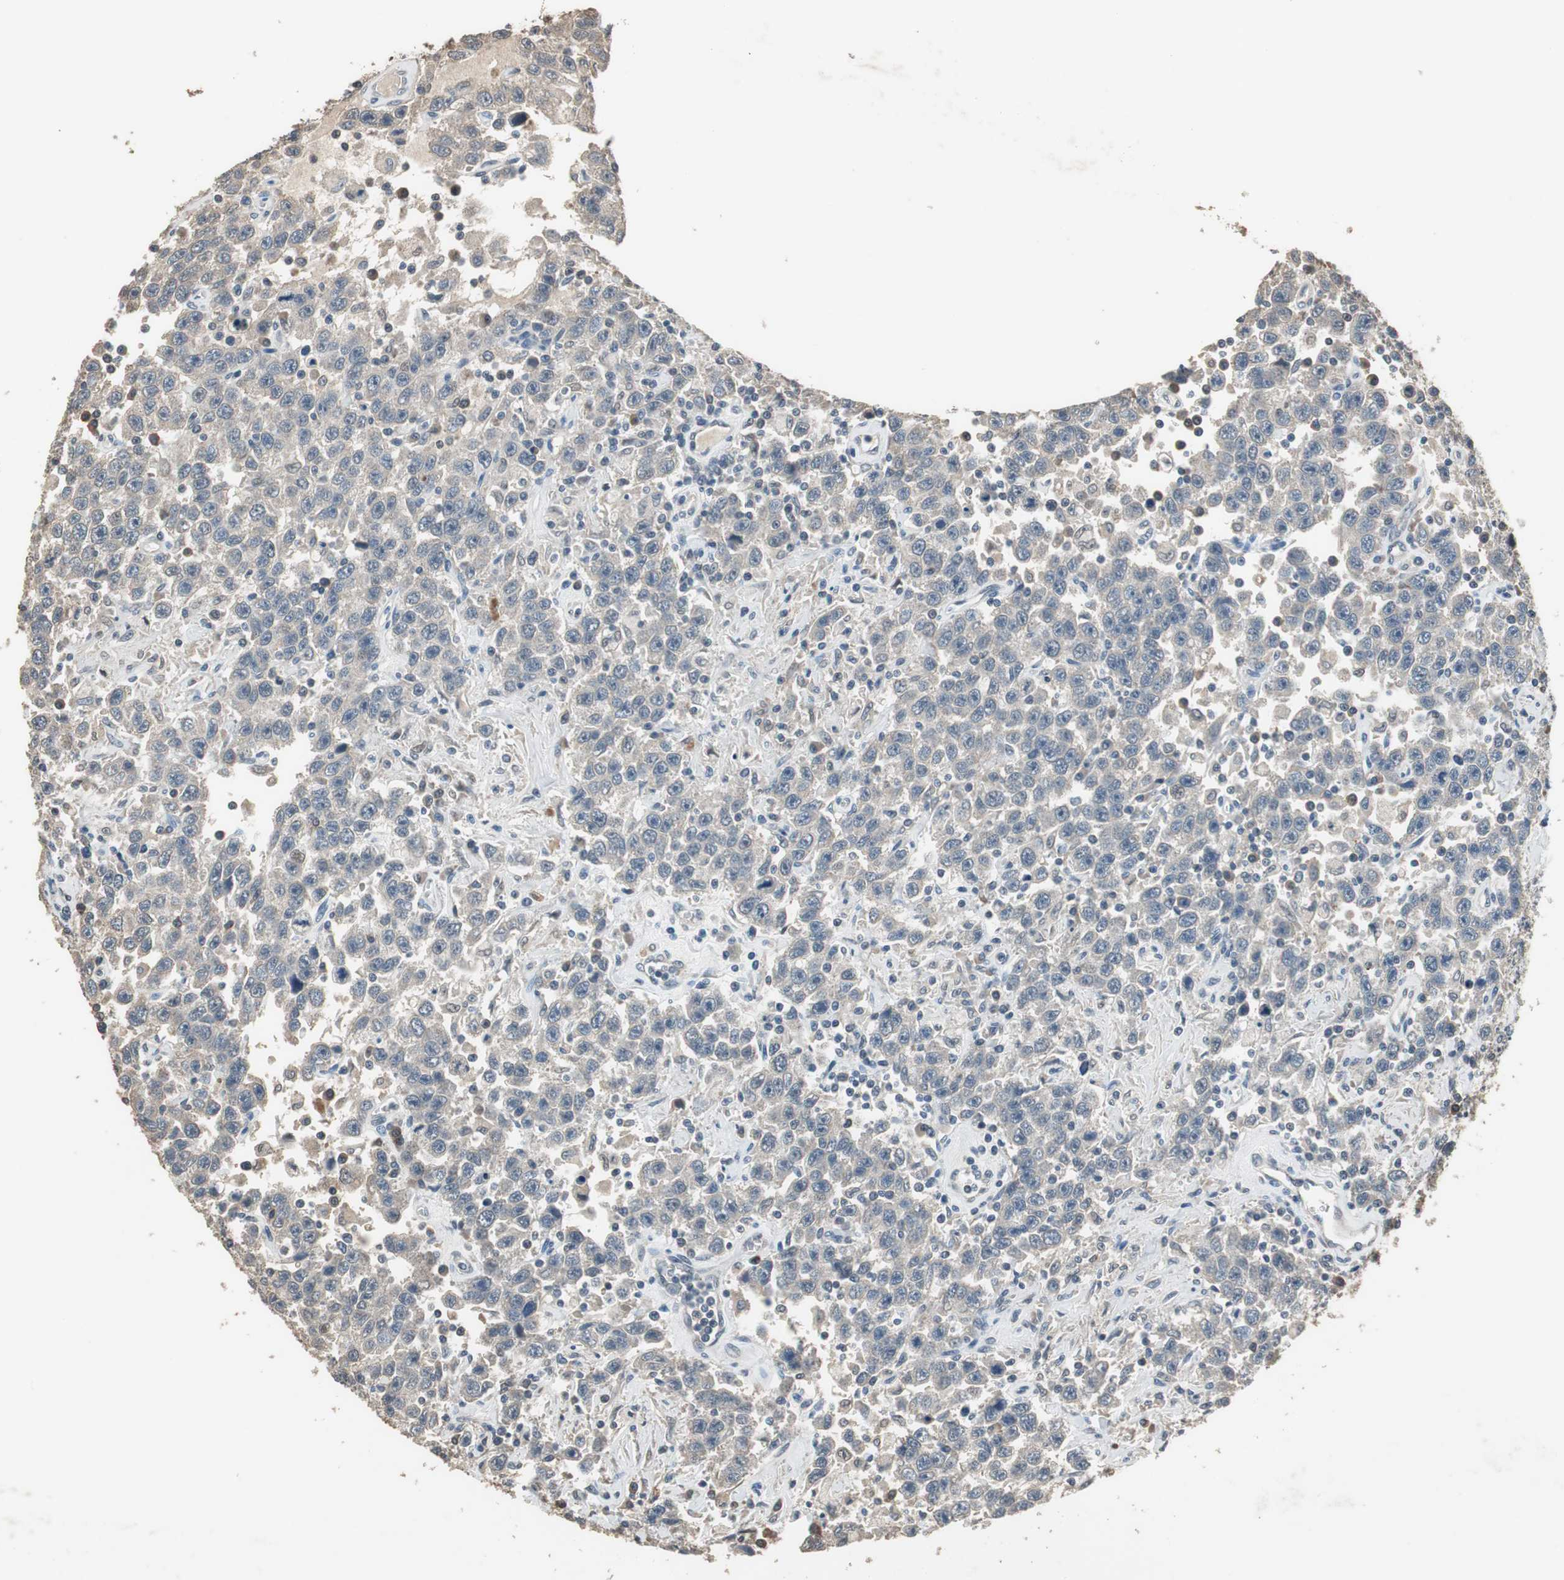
{"staining": {"intensity": "negative", "quantity": "none", "location": "none"}, "tissue": "testis cancer", "cell_type": "Tumor cells", "image_type": "cancer", "snomed": [{"axis": "morphology", "description": "Seminoma, NOS"}, {"axis": "topography", "description": "Testis"}], "caption": "The image demonstrates no staining of tumor cells in testis seminoma.", "gene": "PI4KB", "patient": {"sex": "male", "age": 41}}